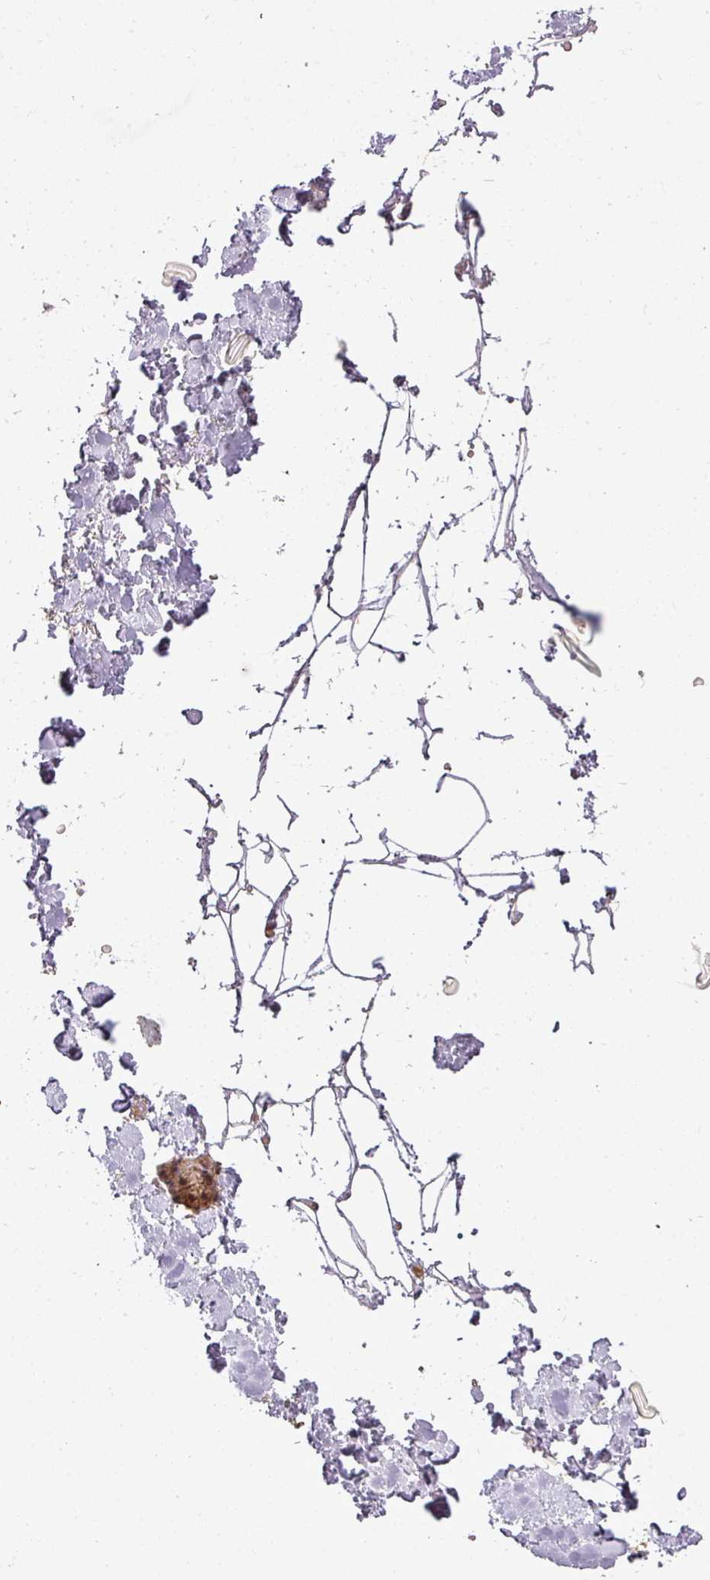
{"staining": {"intensity": "moderate", "quantity": "<25%", "location": "cytoplasmic/membranous"}, "tissue": "adipose tissue", "cell_type": "Adipocytes", "image_type": "normal", "snomed": [{"axis": "morphology", "description": "Normal tissue, NOS"}, {"axis": "topography", "description": "Salivary gland"}, {"axis": "topography", "description": "Peripheral nerve tissue"}], "caption": "Immunohistochemical staining of normal adipose tissue displays low levels of moderate cytoplasmic/membranous expression in approximately <25% of adipocytes. (DAB (3,3'-diaminobenzidine) IHC, brown staining for protein, blue staining for nuclei).", "gene": "FAIM", "patient": {"sex": "male", "age": 38}}